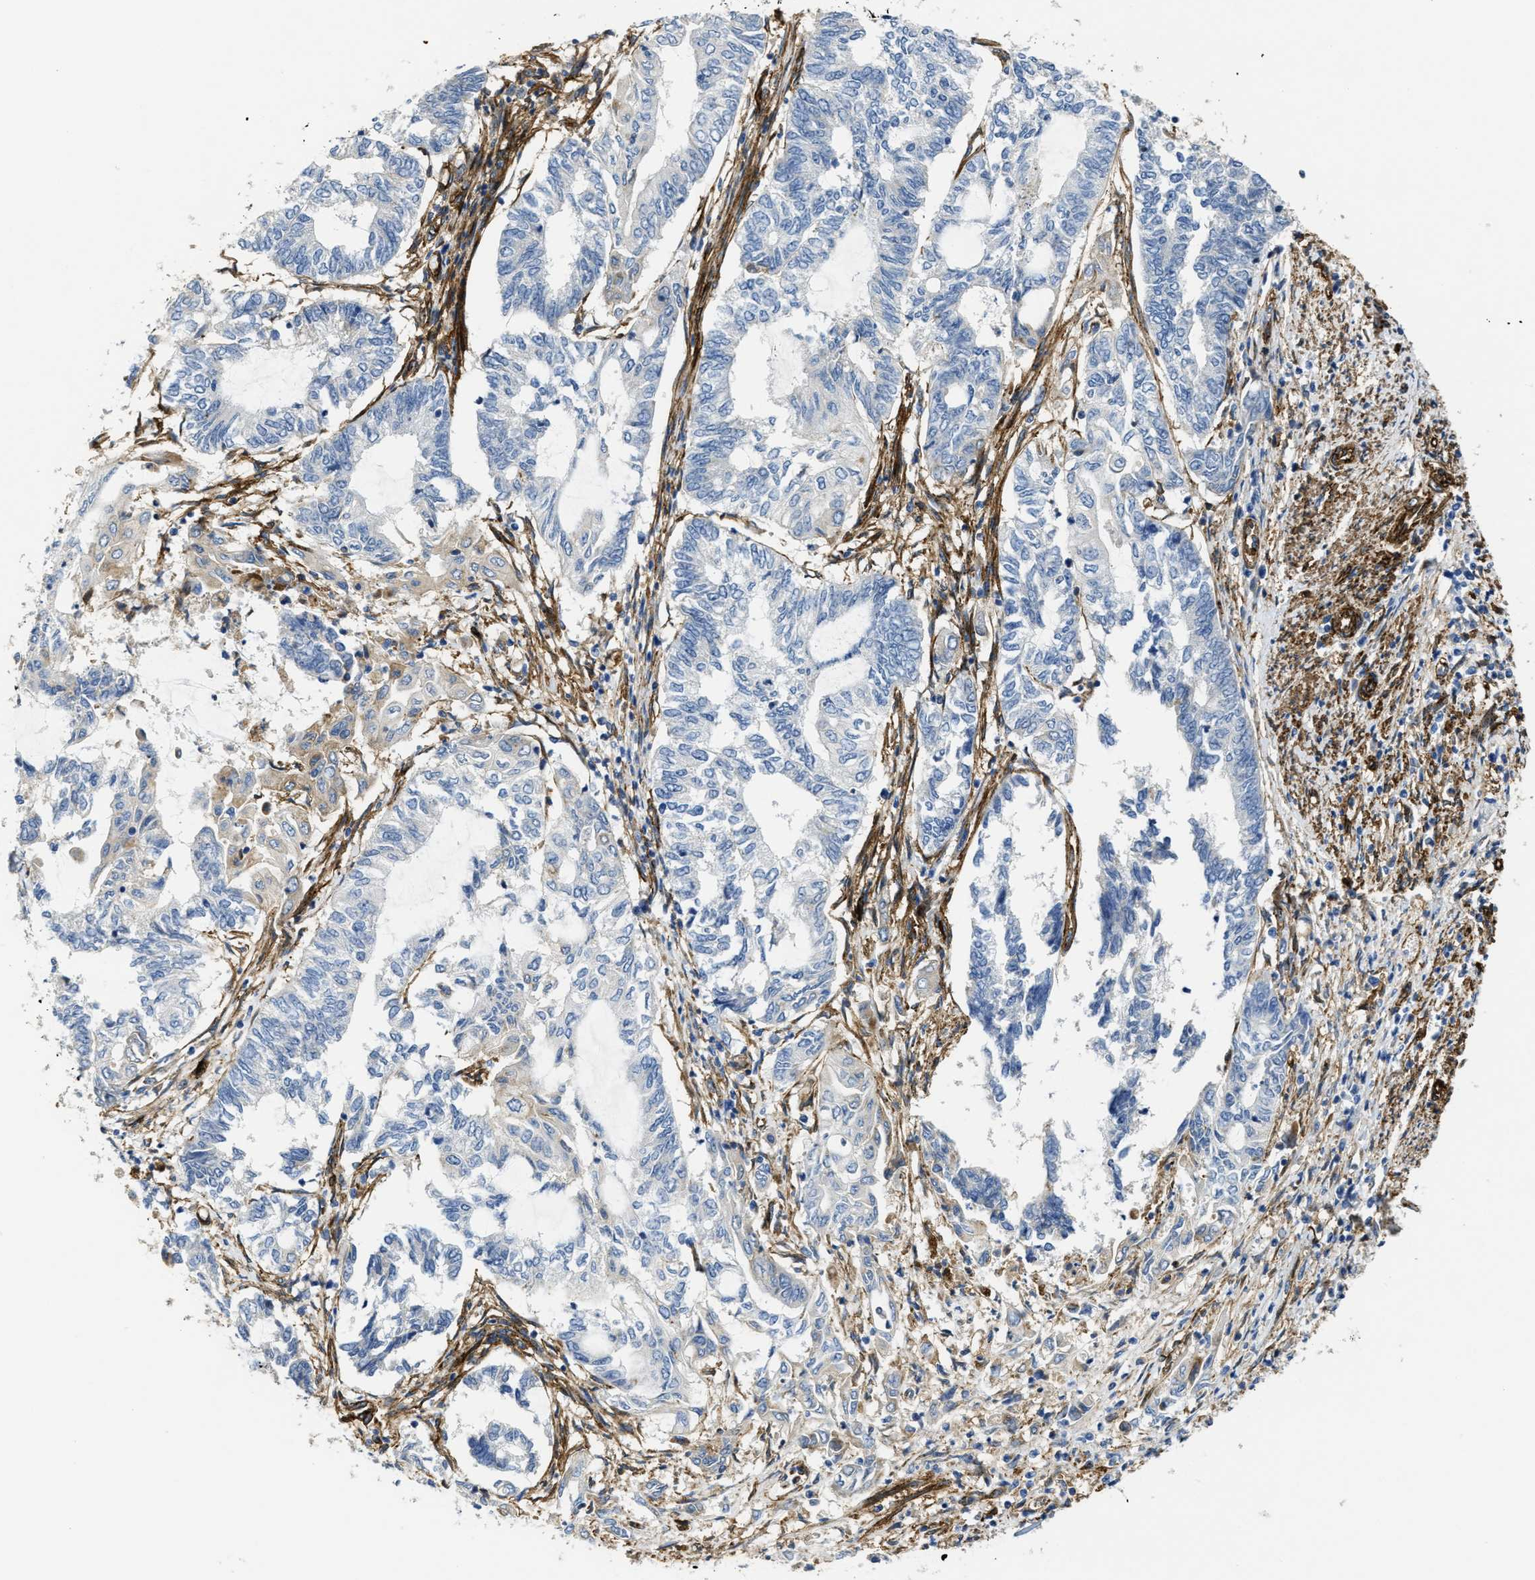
{"staining": {"intensity": "negative", "quantity": "none", "location": "none"}, "tissue": "endometrial cancer", "cell_type": "Tumor cells", "image_type": "cancer", "snomed": [{"axis": "morphology", "description": "Adenocarcinoma, NOS"}, {"axis": "topography", "description": "Uterus"}, {"axis": "topography", "description": "Endometrium"}], "caption": "High power microscopy micrograph of an immunohistochemistry image of endometrial cancer (adenocarcinoma), revealing no significant expression in tumor cells. (Stains: DAB (3,3'-diaminobenzidine) immunohistochemistry with hematoxylin counter stain, Microscopy: brightfield microscopy at high magnification).", "gene": "NAB1", "patient": {"sex": "female", "age": 70}}